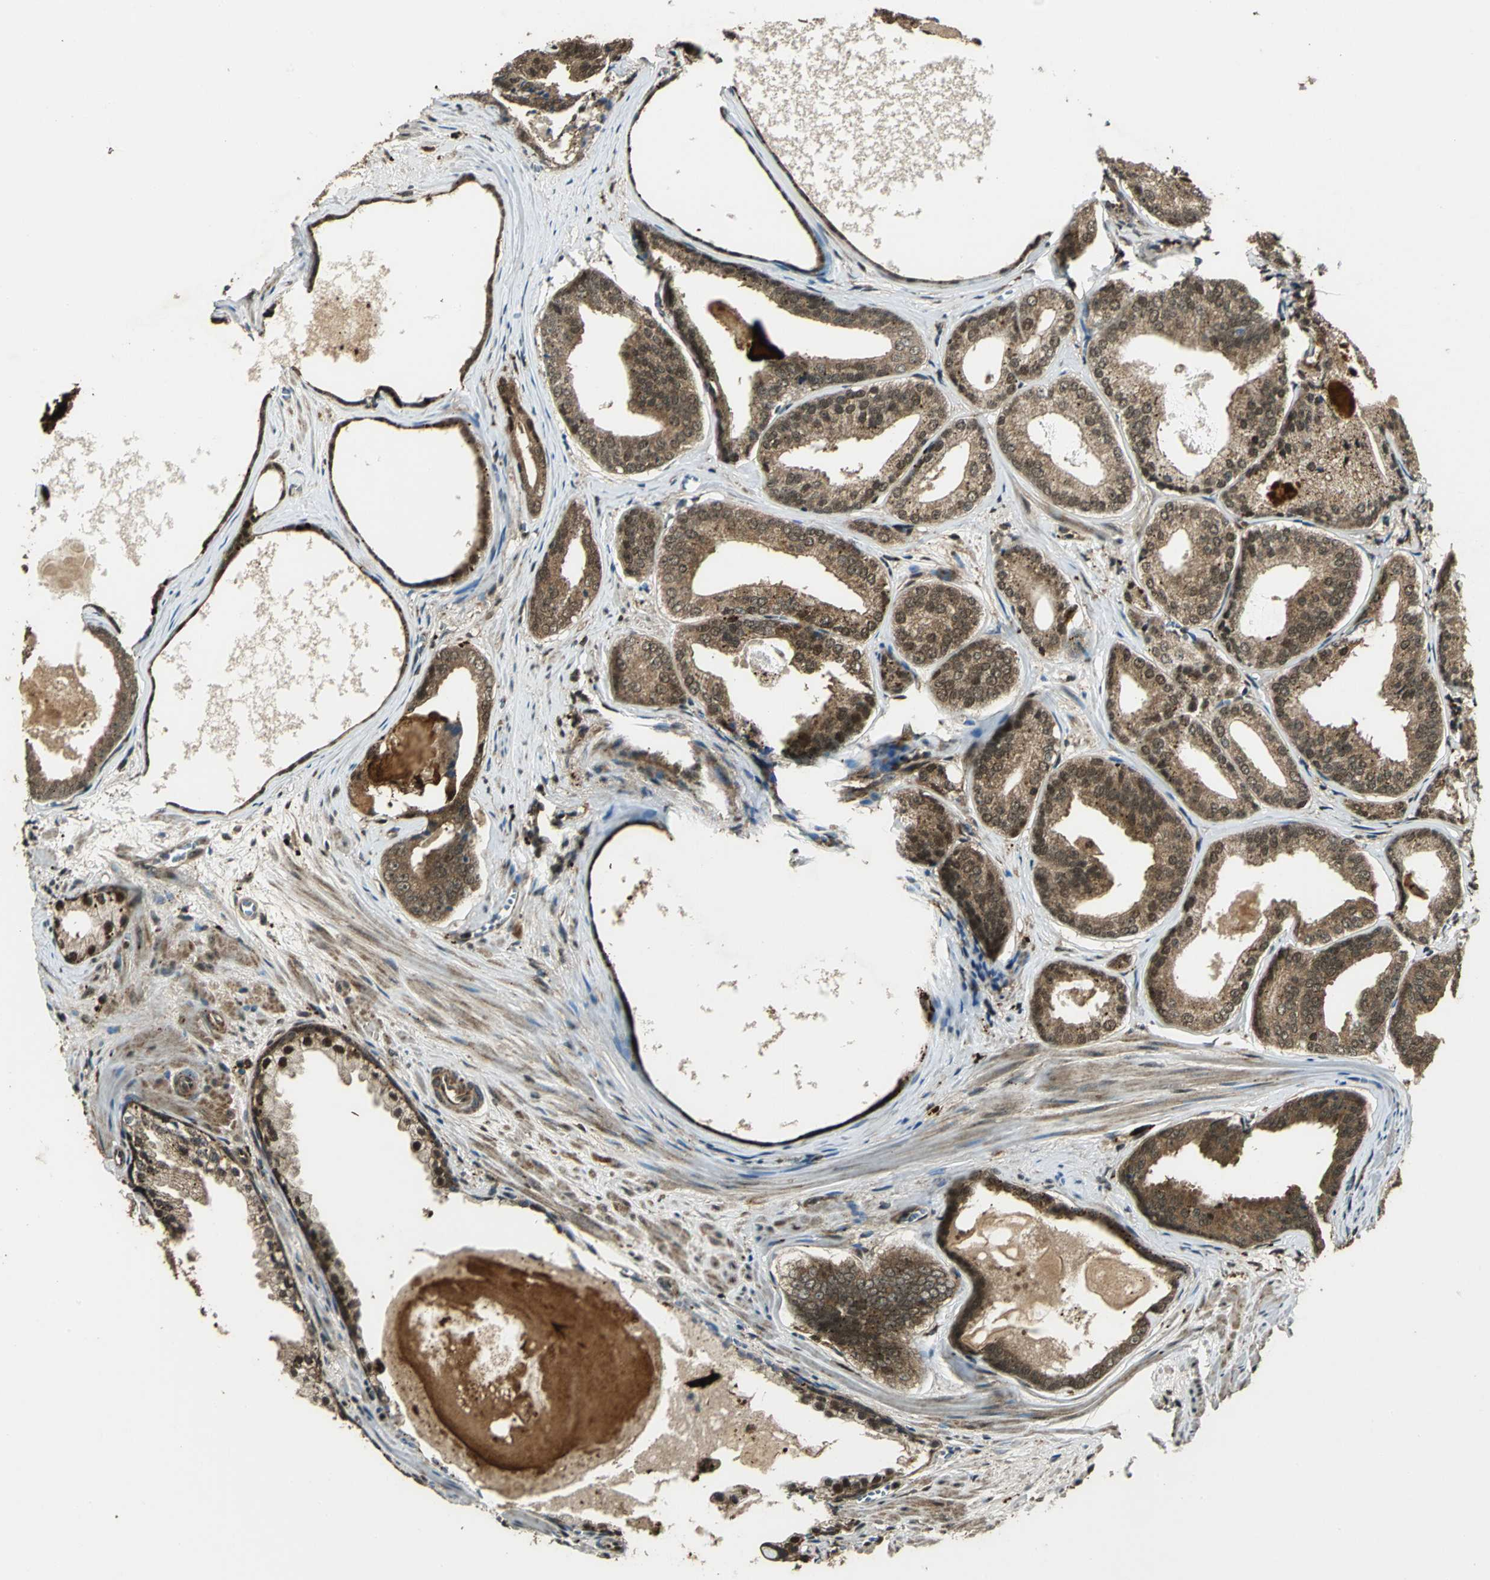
{"staining": {"intensity": "strong", "quantity": ">75%", "location": "cytoplasmic/membranous,nuclear"}, "tissue": "prostate cancer", "cell_type": "Tumor cells", "image_type": "cancer", "snomed": [{"axis": "morphology", "description": "Adenocarcinoma, Medium grade"}, {"axis": "topography", "description": "Prostate"}], "caption": "Medium-grade adenocarcinoma (prostate) stained for a protein displays strong cytoplasmic/membranous and nuclear positivity in tumor cells.", "gene": "PPP1R13L", "patient": {"sex": "male", "age": 79}}